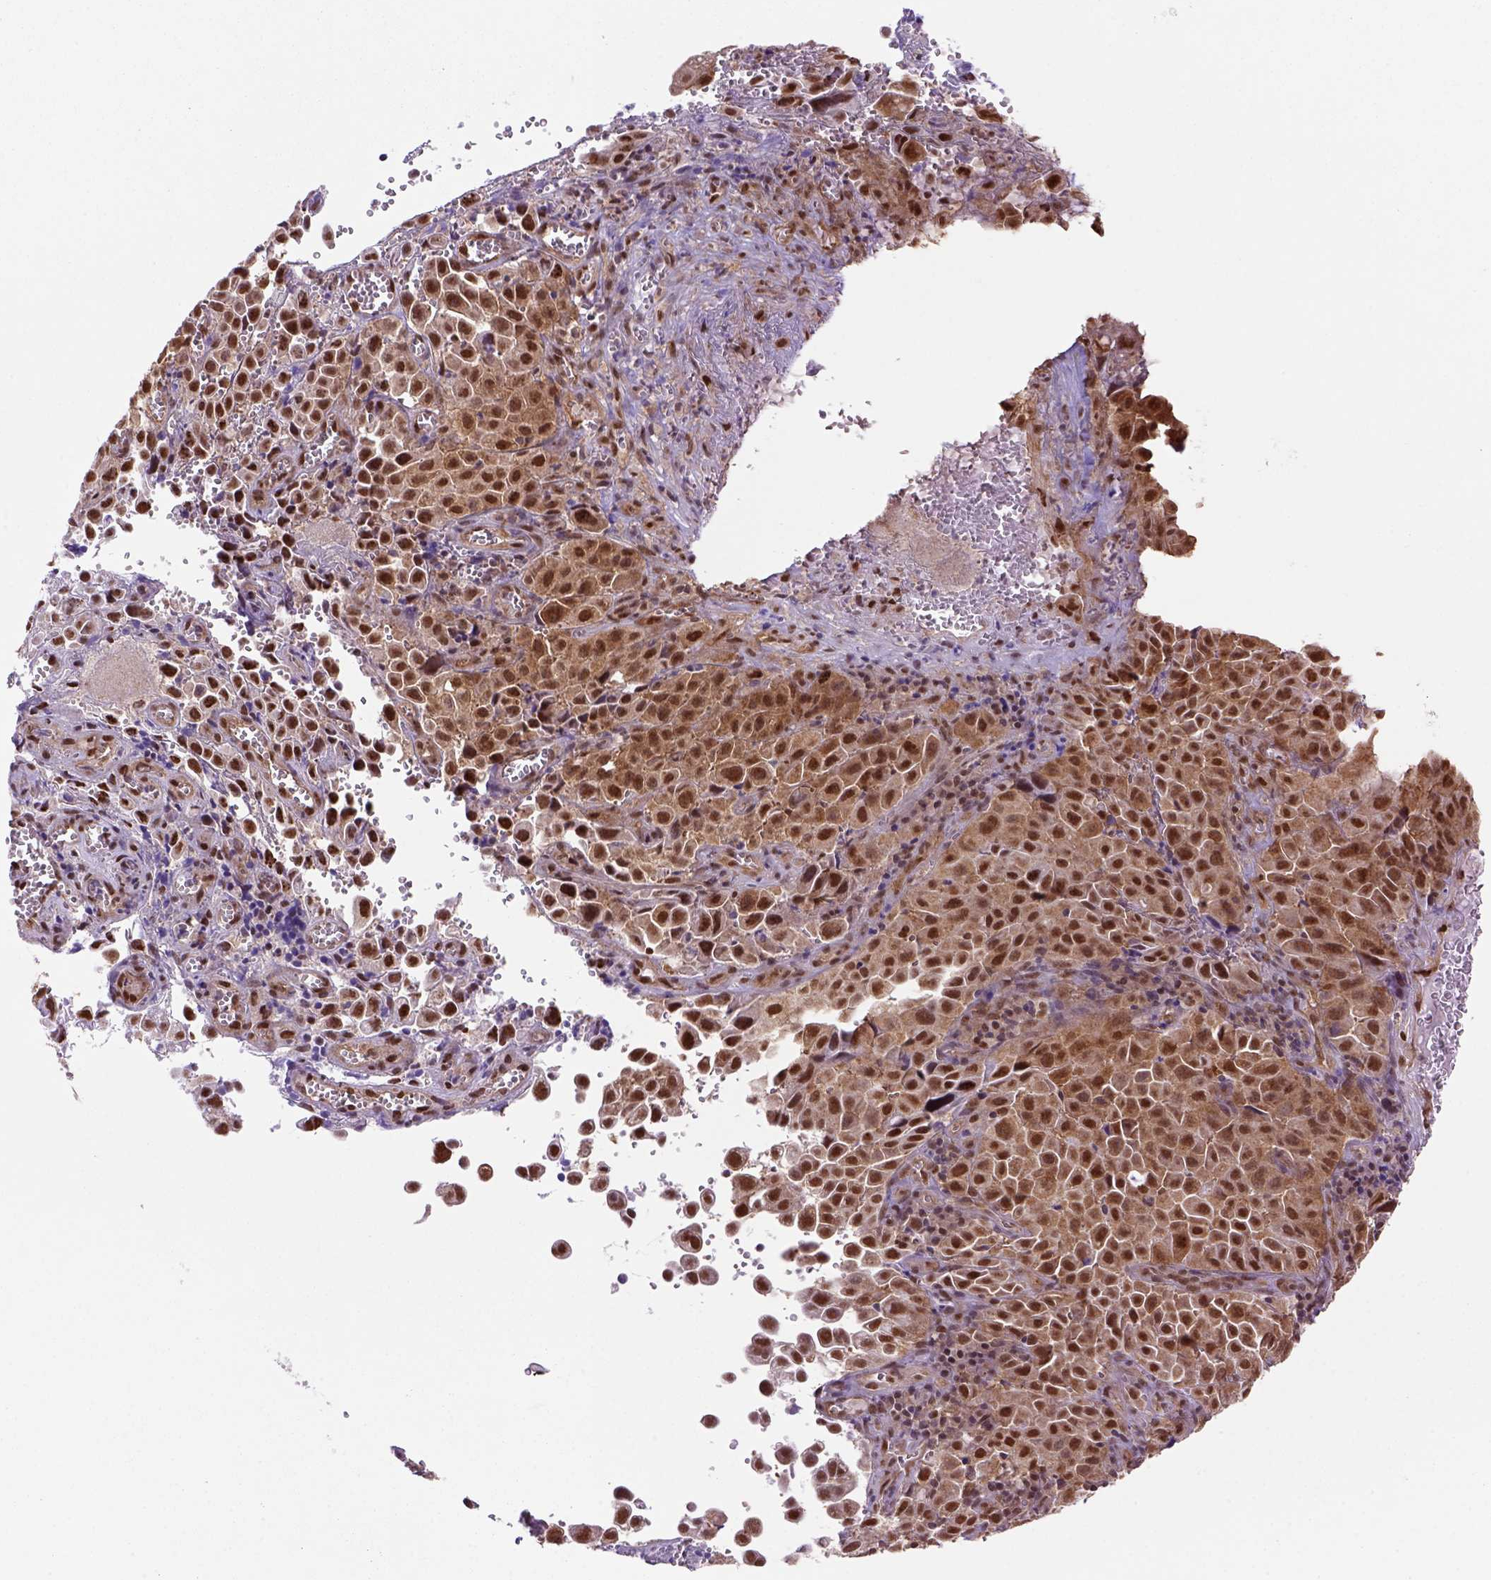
{"staining": {"intensity": "strong", "quantity": ">75%", "location": "cytoplasmic/membranous,nuclear"}, "tissue": "cervical cancer", "cell_type": "Tumor cells", "image_type": "cancer", "snomed": [{"axis": "morphology", "description": "Squamous cell carcinoma, NOS"}, {"axis": "topography", "description": "Cervix"}], "caption": "DAB immunohistochemical staining of cervical cancer demonstrates strong cytoplasmic/membranous and nuclear protein expression in about >75% of tumor cells.", "gene": "PSMC2", "patient": {"sex": "female", "age": 55}}